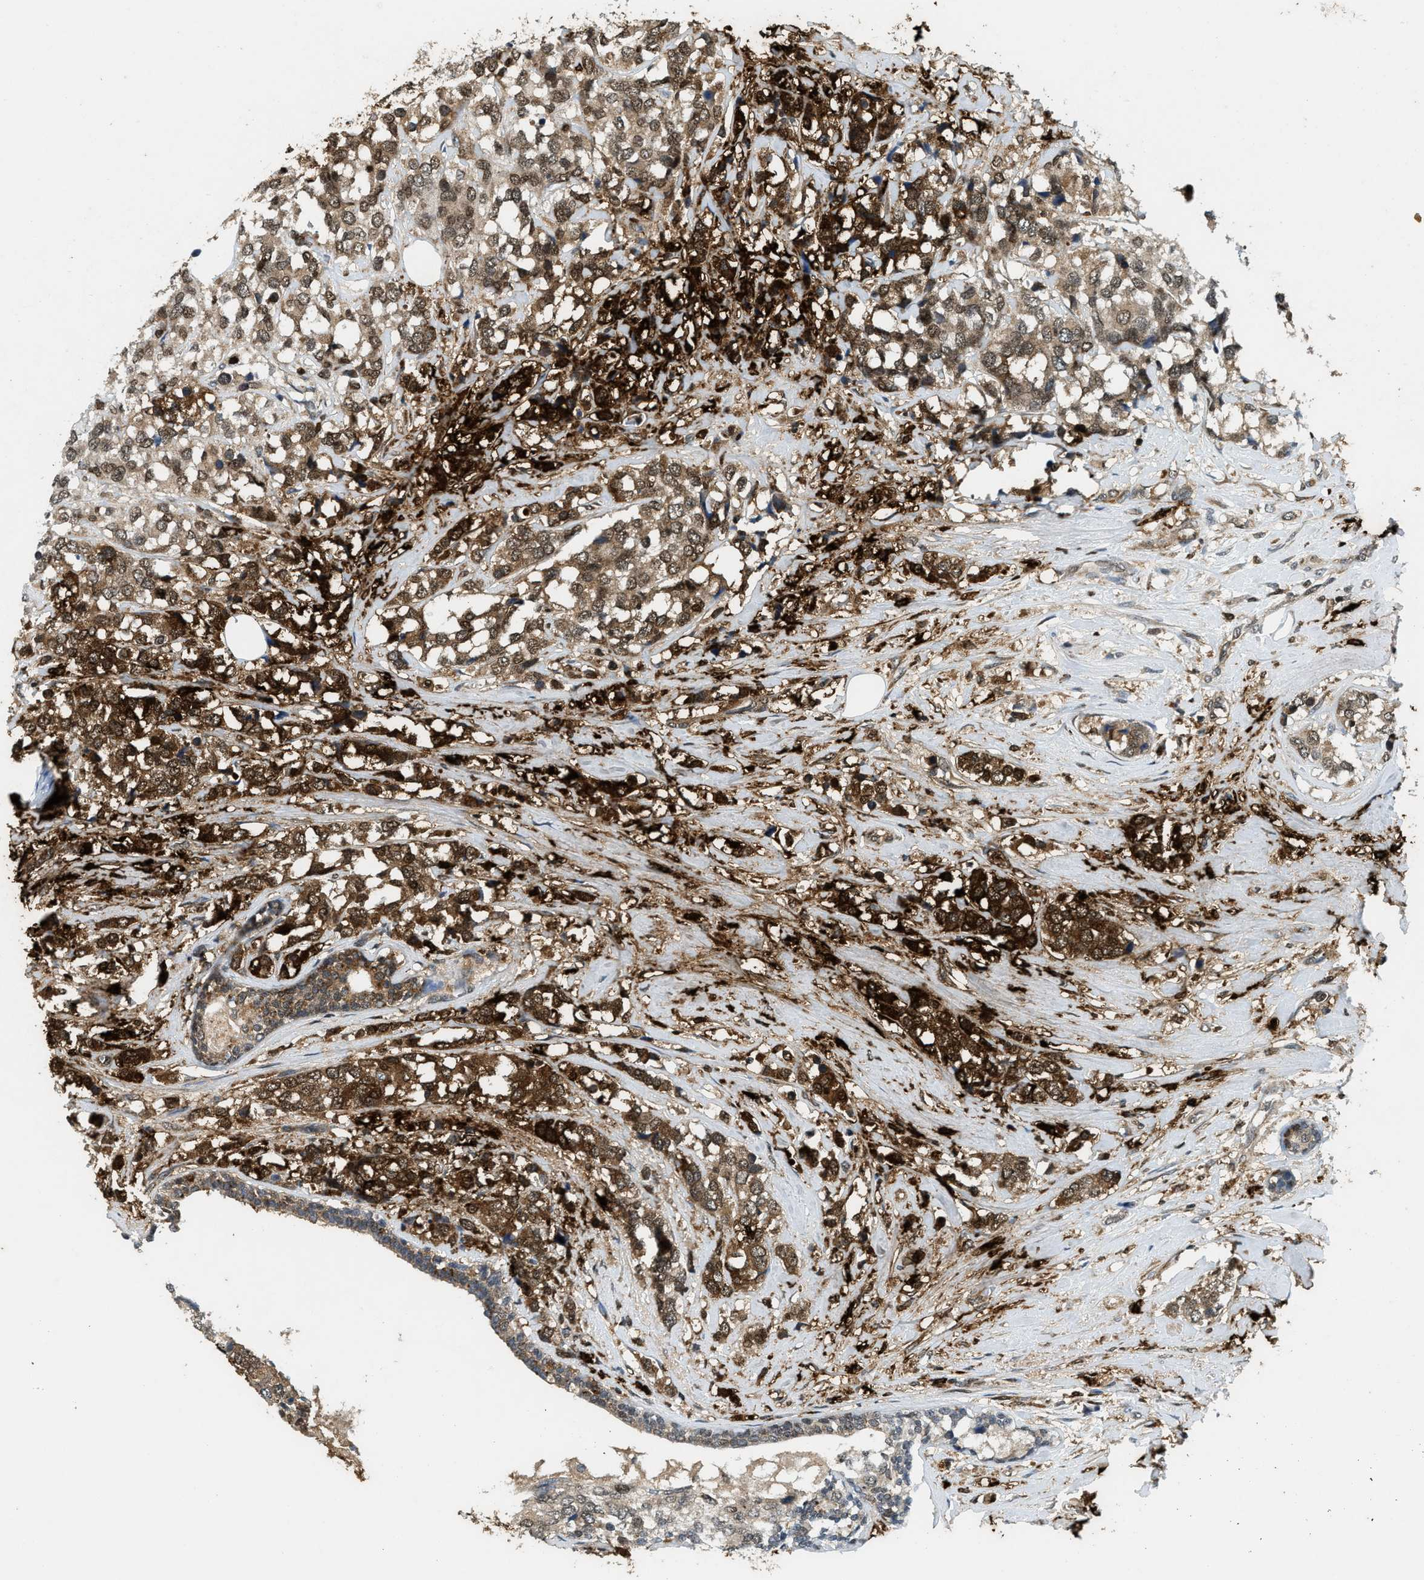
{"staining": {"intensity": "moderate", "quantity": "25%-75%", "location": "cytoplasmic/membranous,nuclear"}, "tissue": "breast cancer", "cell_type": "Tumor cells", "image_type": "cancer", "snomed": [{"axis": "morphology", "description": "Lobular carcinoma"}, {"axis": "topography", "description": "Breast"}], "caption": "Immunohistochemical staining of lobular carcinoma (breast) exhibits medium levels of moderate cytoplasmic/membranous and nuclear positivity in about 25%-75% of tumor cells.", "gene": "TPSAB1", "patient": {"sex": "female", "age": 59}}